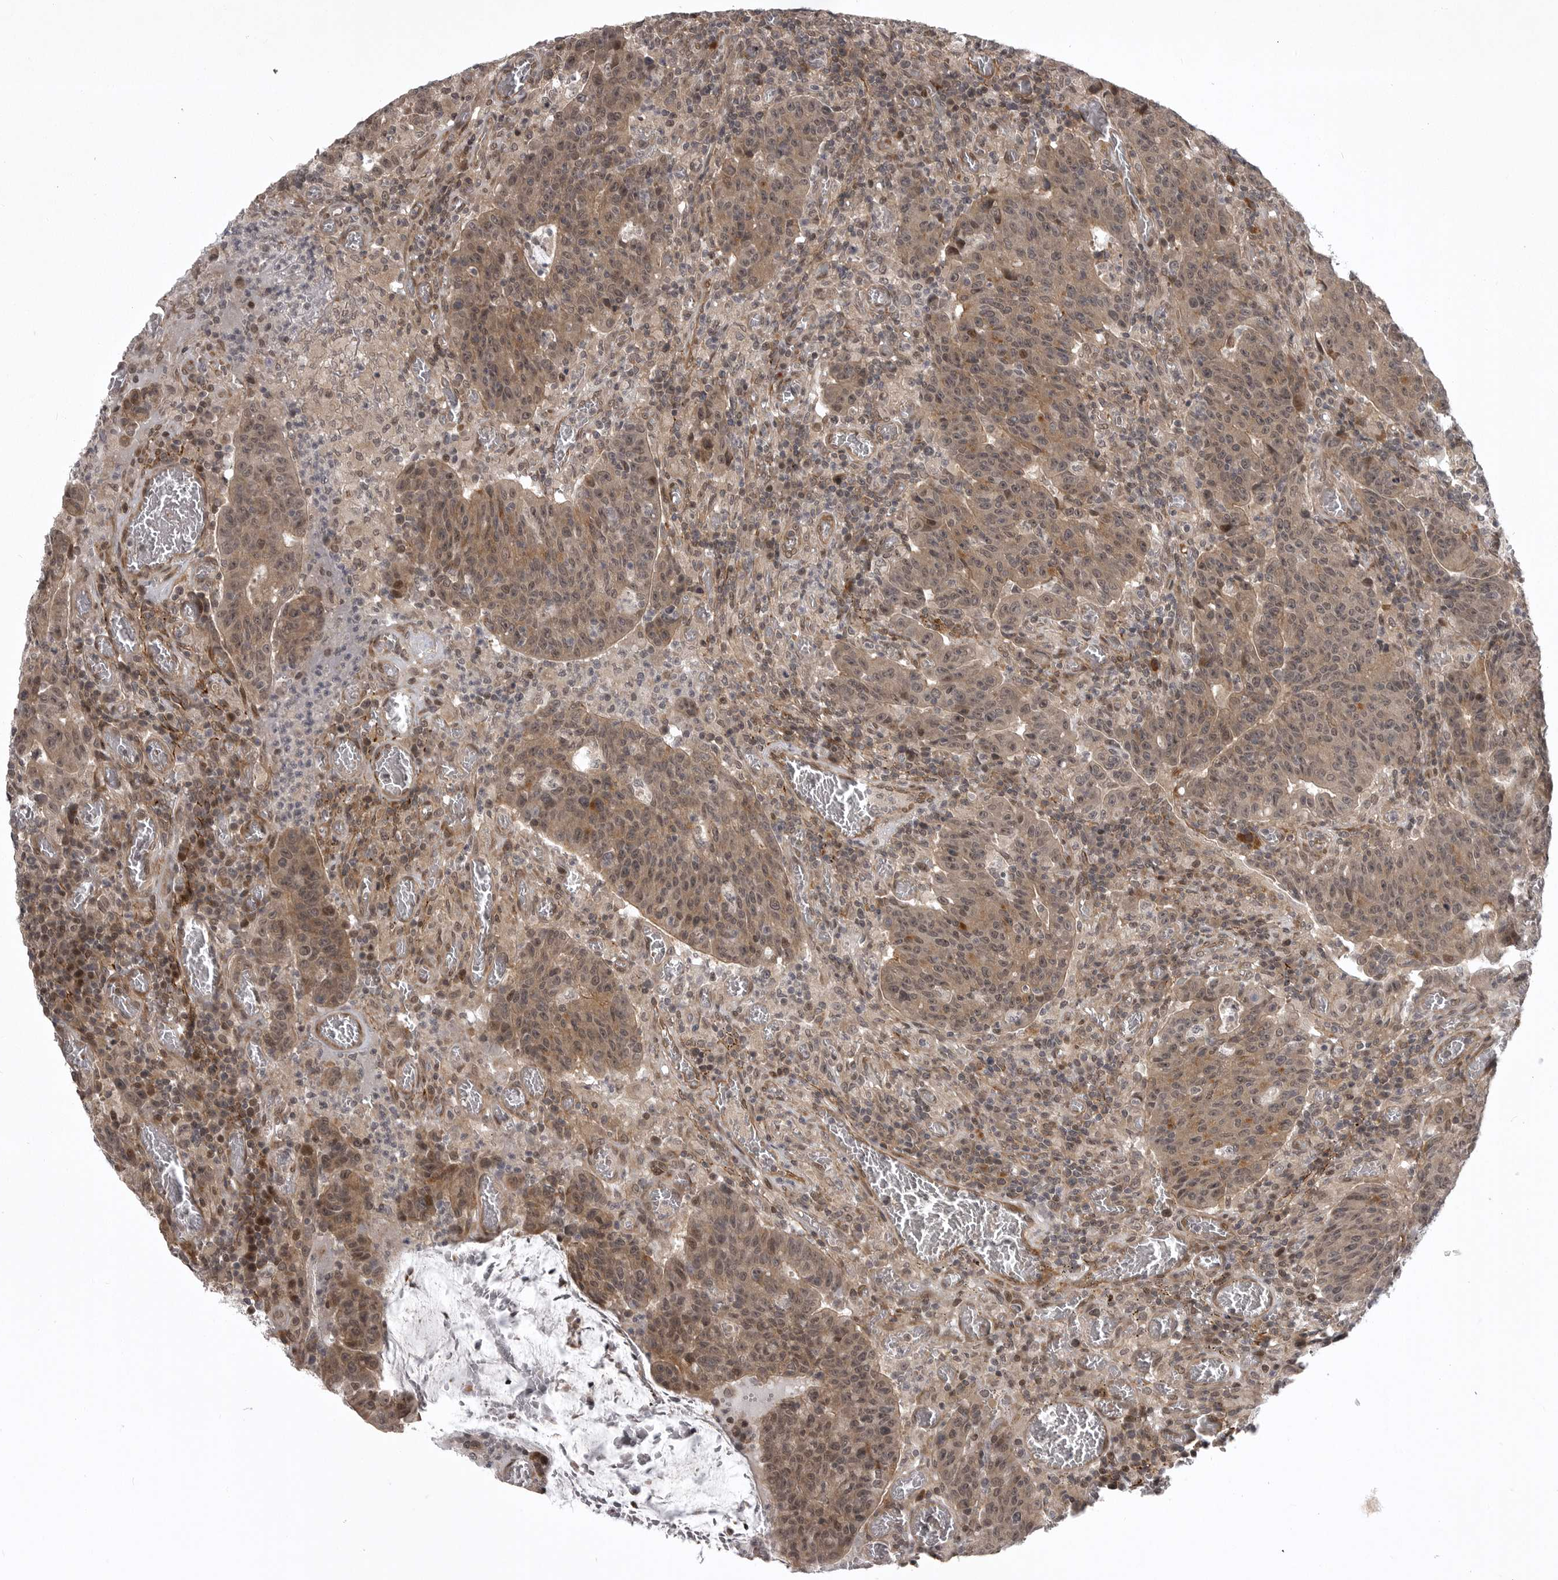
{"staining": {"intensity": "moderate", "quantity": ">75%", "location": "cytoplasmic/membranous,nuclear"}, "tissue": "colorectal cancer", "cell_type": "Tumor cells", "image_type": "cancer", "snomed": [{"axis": "morphology", "description": "Adenocarcinoma, NOS"}, {"axis": "topography", "description": "Colon"}], "caption": "This is a micrograph of immunohistochemistry (IHC) staining of colorectal adenocarcinoma, which shows moderate positivity in the cytoplasmic/membranous and nuclear of tumor cells.", "gene": "SNX16", "patient": {"sex": "female", "age": 75}}